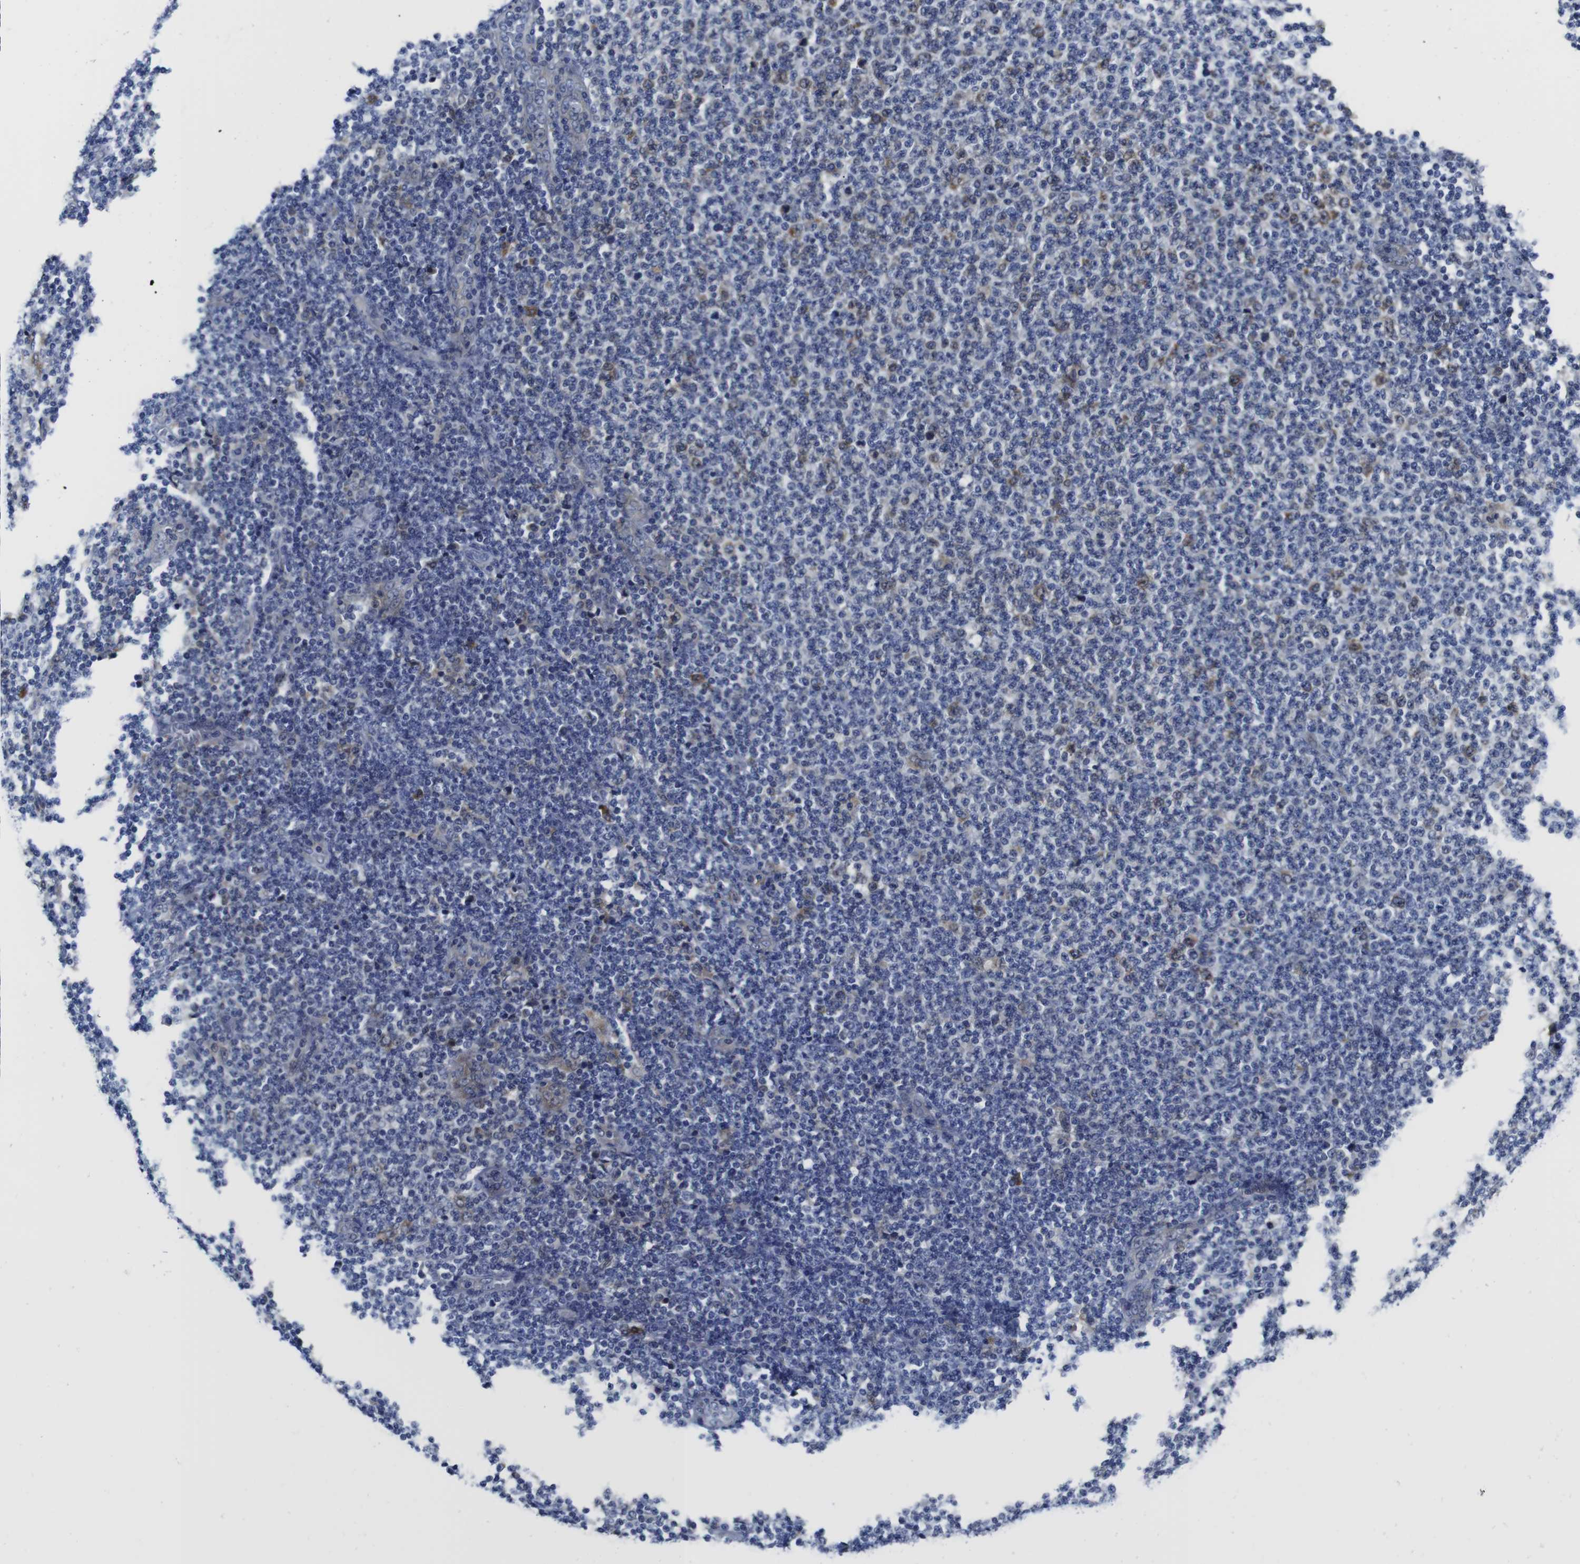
{"staining": {"intensity": "weak", "quantity": "<25%", "location": "cytoplasmic/membranous"}, "tissue": "lymphoma", "cell_type": "Tumor cells", "image_type": "cancer", "snomed": [{"axis": "morphology", "description": "Malignant lymphoma, non-Hodgkin's type, Low grade"}, {"axis": "topography", "description": "Lymph node"}], "caption": "This is an IHC photomicrograph of human lymphoma. There is no expression in tumor cells.", "gene": "EIF4A1", "patient": {"sex": "male", "age": 66}}